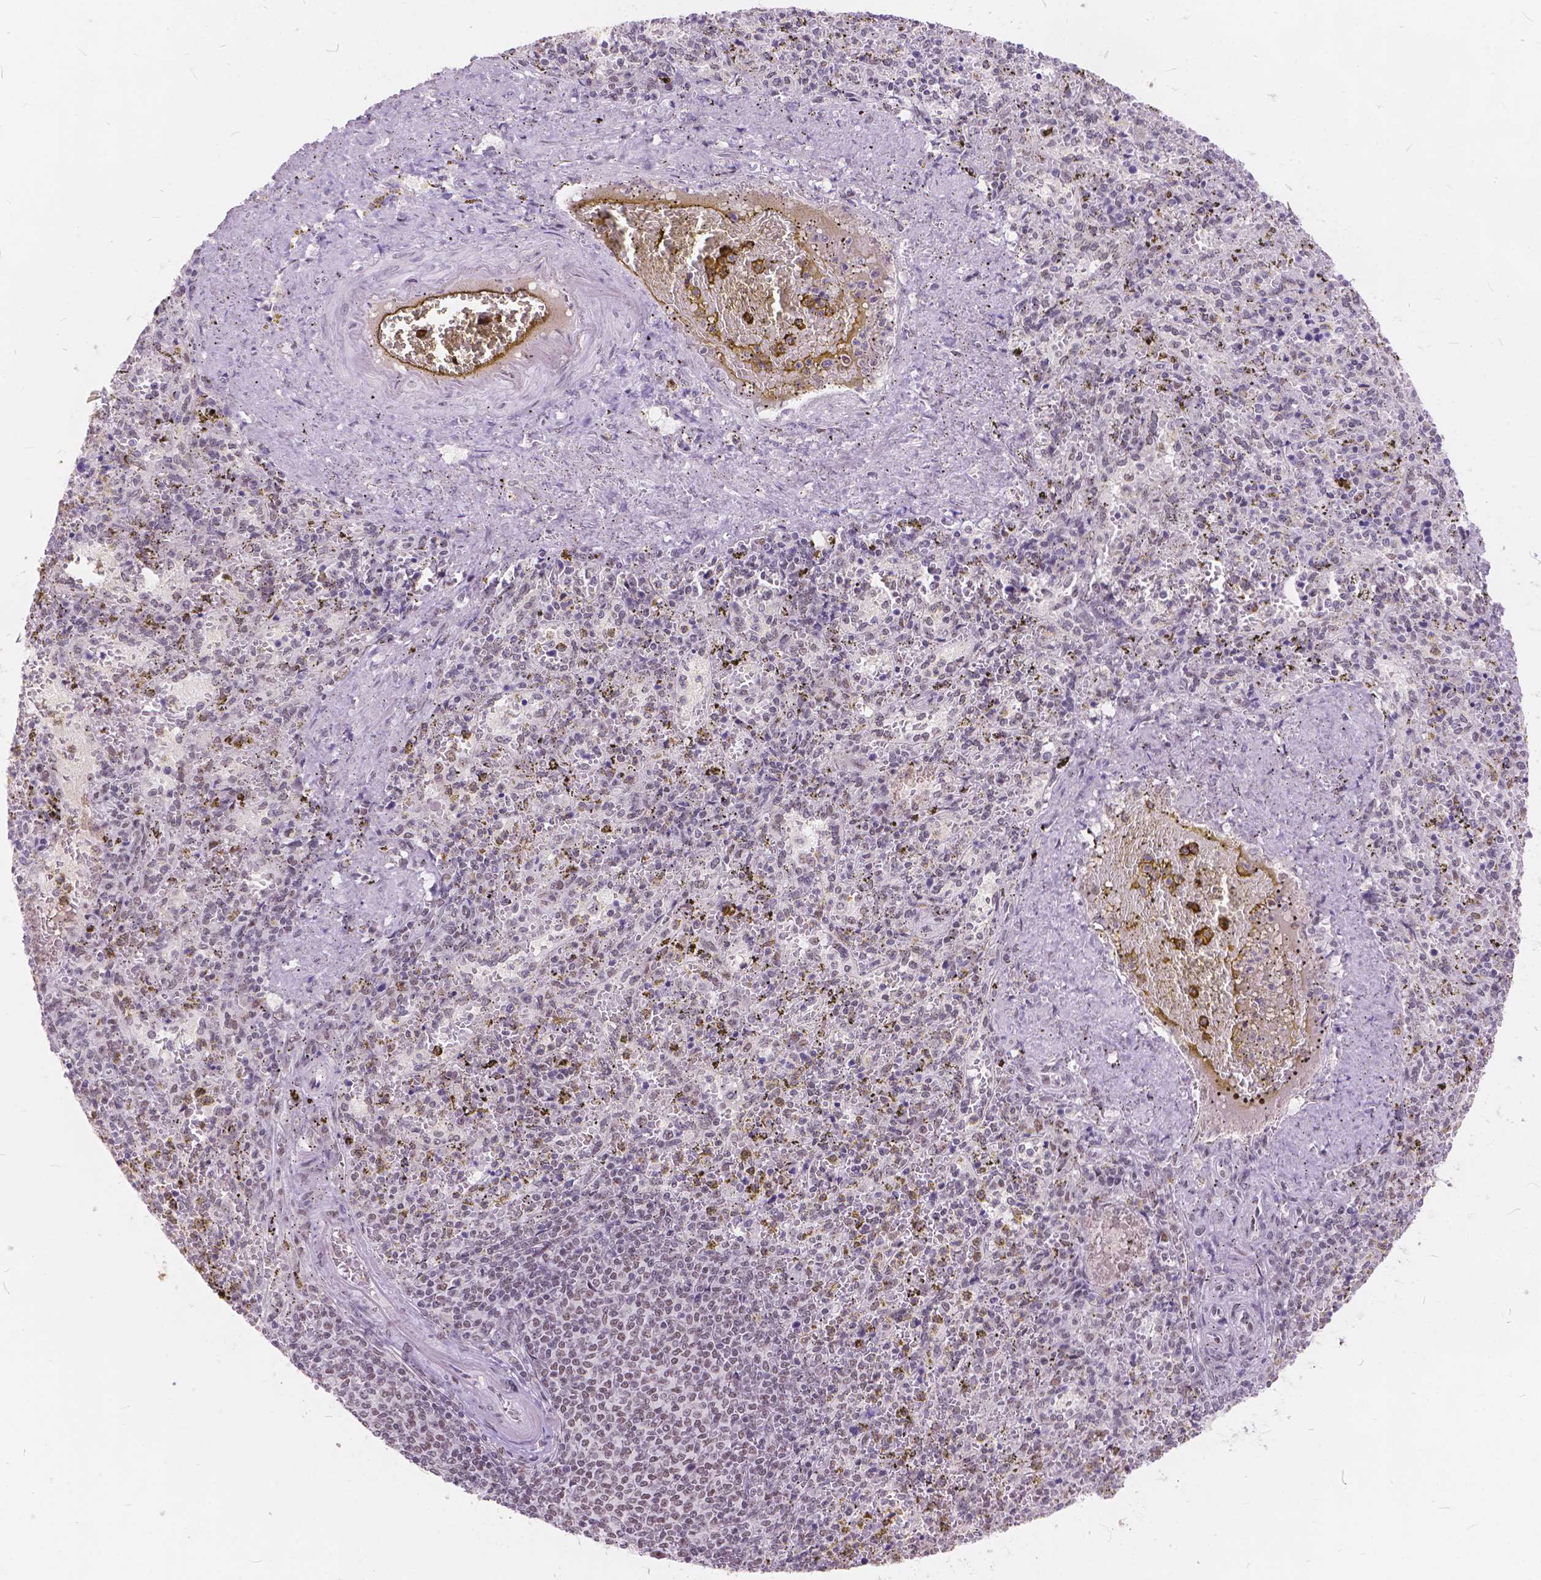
{"staining": {"intensity": "weak", "quantity": ">75%", "location": "nuclear"}, "tissue": "spleen", "cell_type": "Cells in red pulp", "image_type": "normal", "snomed": [{"axis": "morphology", "description": "Normal tissue, NOS"}, {"axis": "topography", "description": "Spleen"}], "caption": "Cells in red pulp demonstrate weak nuclear expression in approximately >75% of cells in benign spleen.", "gene": "FAM53A", "patient": {"sex": "female", "age": 50}}